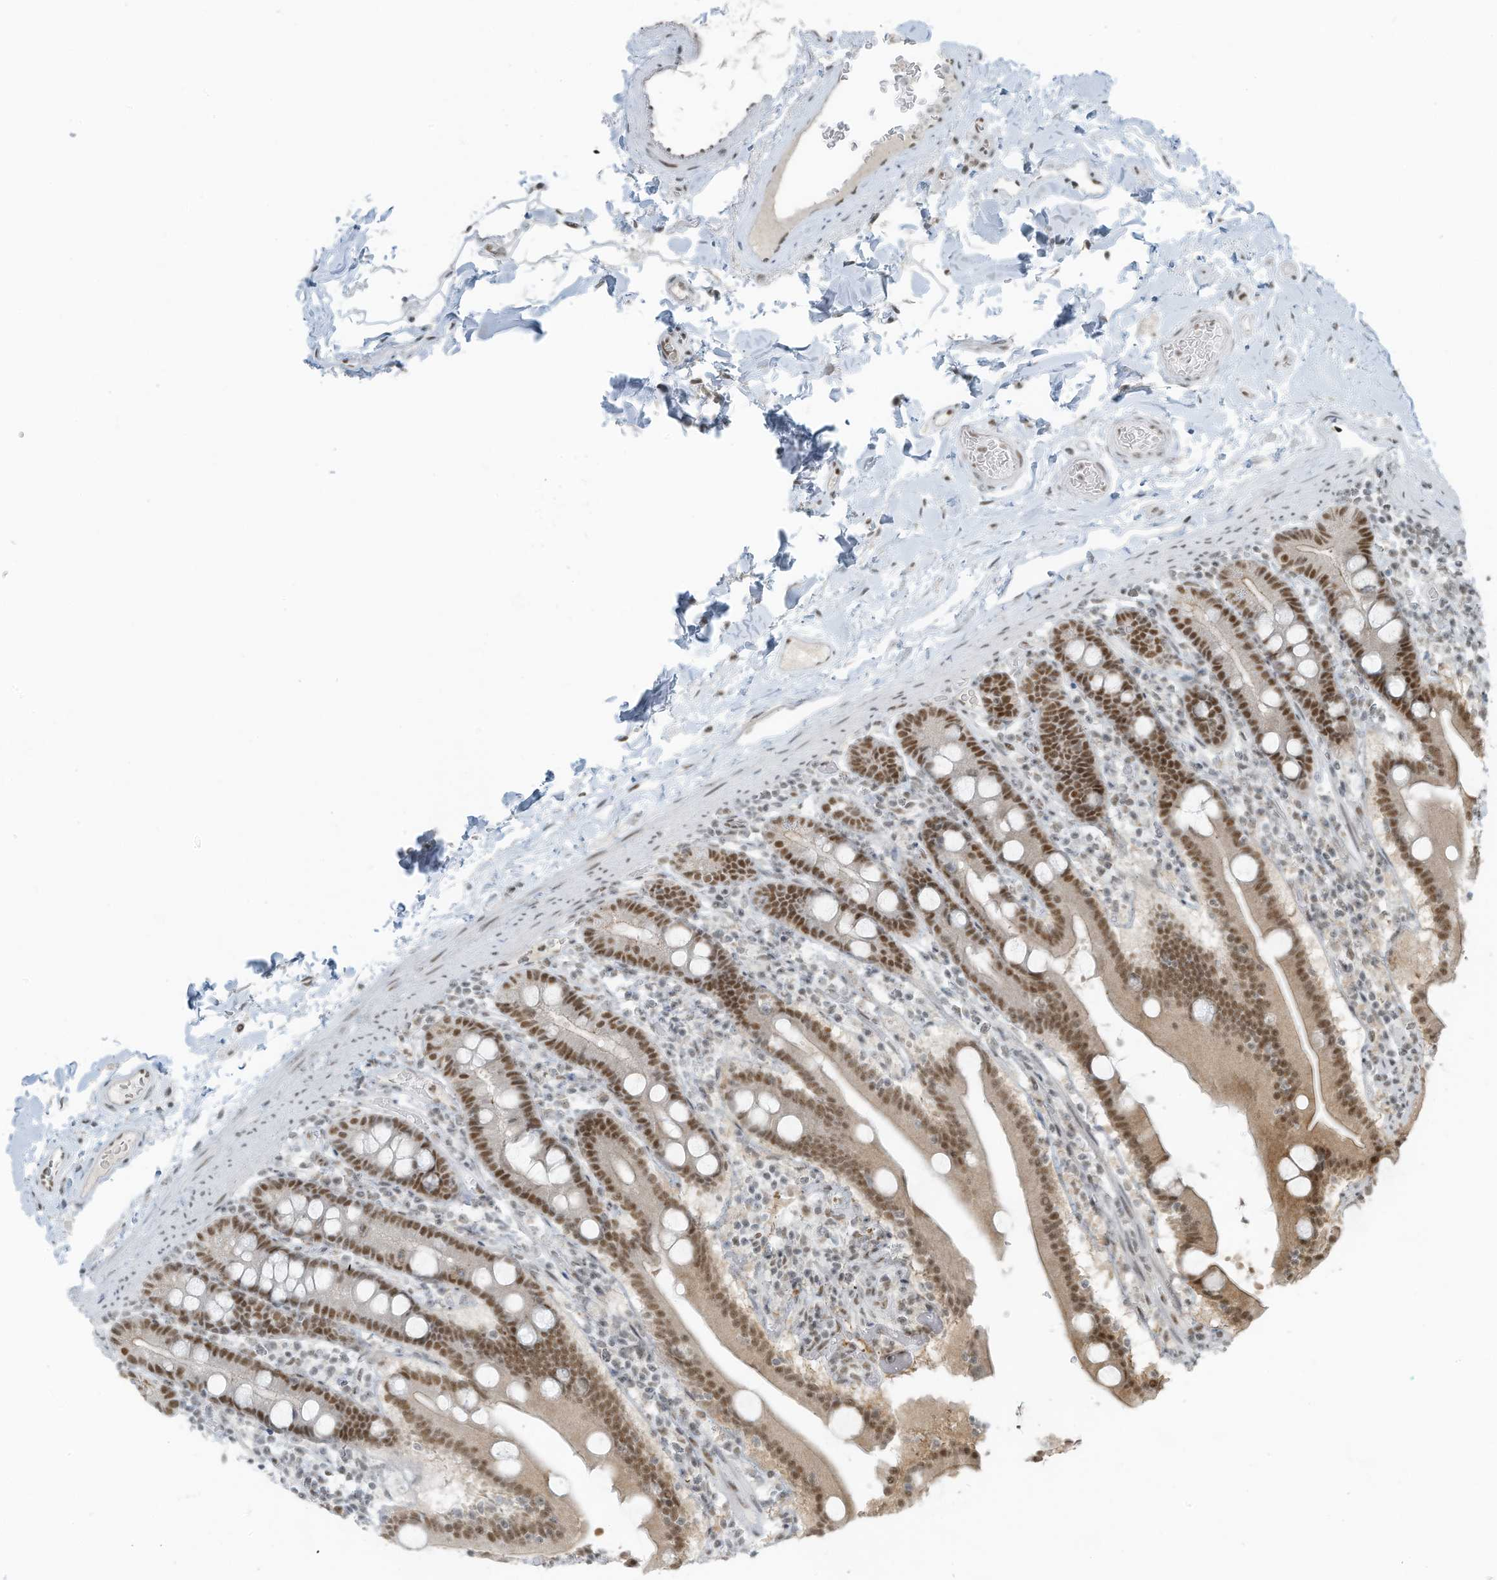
{"staining": {"intensity": "moderate", "quantity": ">75%", "location": "nuclear"}, "tissue": "duodenum", "cell_type": "Glandular cells", "image_type": "normal", "snomed": [{"axis": "morphology", "description": "Normal tissue, NOS"}, {"axis": "topography", "description": "Duodenum"}], "caption": "Moderate nuclear protein expression is seen in approximately >75% of glandular cells in duodenum.", "gene": "WRNIP1", "patient": {"sex": "male", "age": 55}}